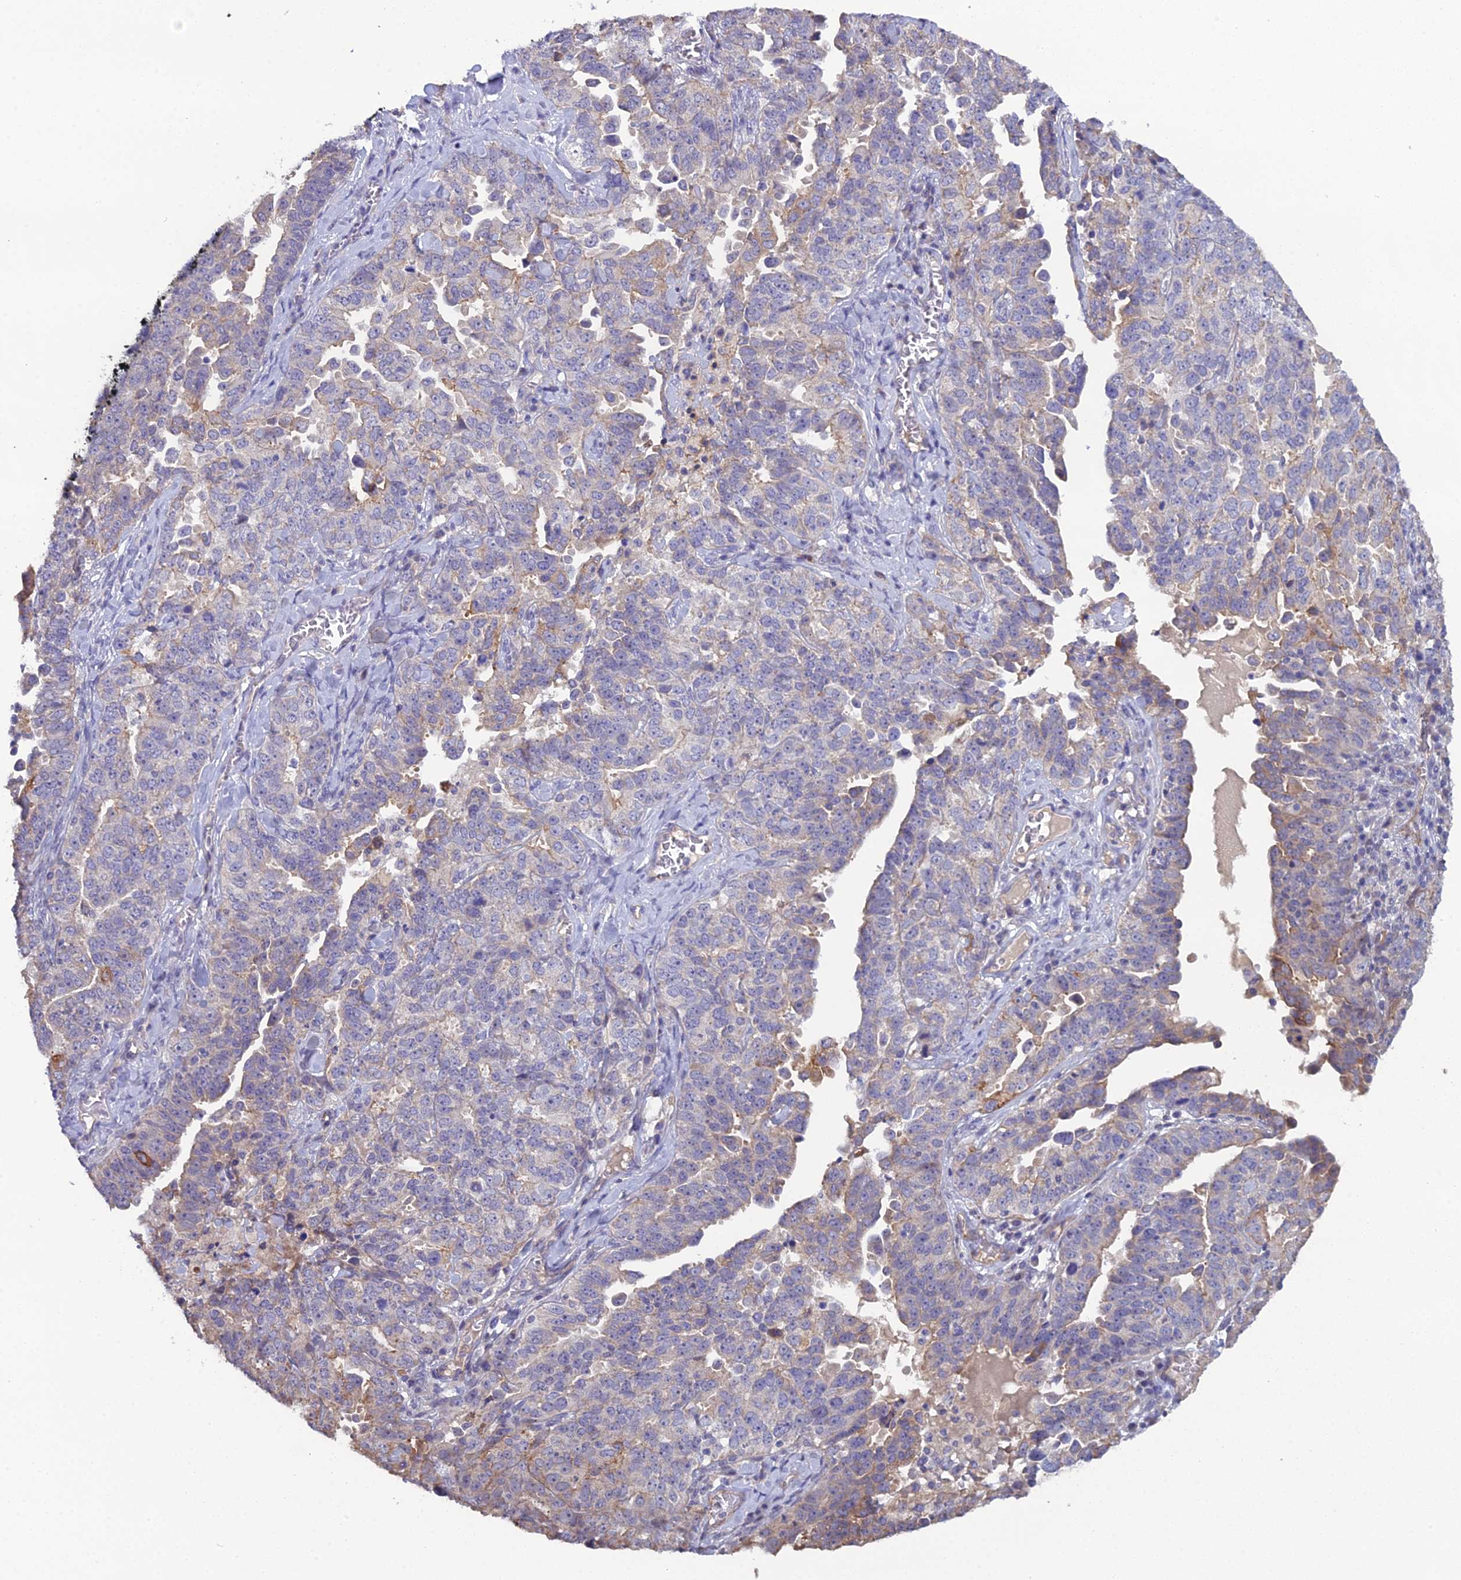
{"staining": {"intensity": "weak", "quantity": "<25%", "location": "cytoplasmic/membranous"}, "tissue": "ovarian cancer", "cell_type": "Tumor cells", "image_type": "cancer", "snomed": [{"axis": "morphology", "description": "Carcinoma, endometroid"}, {"axis": "topography", "description": "Ovary"}], "caption": "Tumor cells are negative for brown protein staining in endometroid carcinoma (ovarian).", "gene": "CFAP47", "patient": {"sex": "female", "age": 62}}